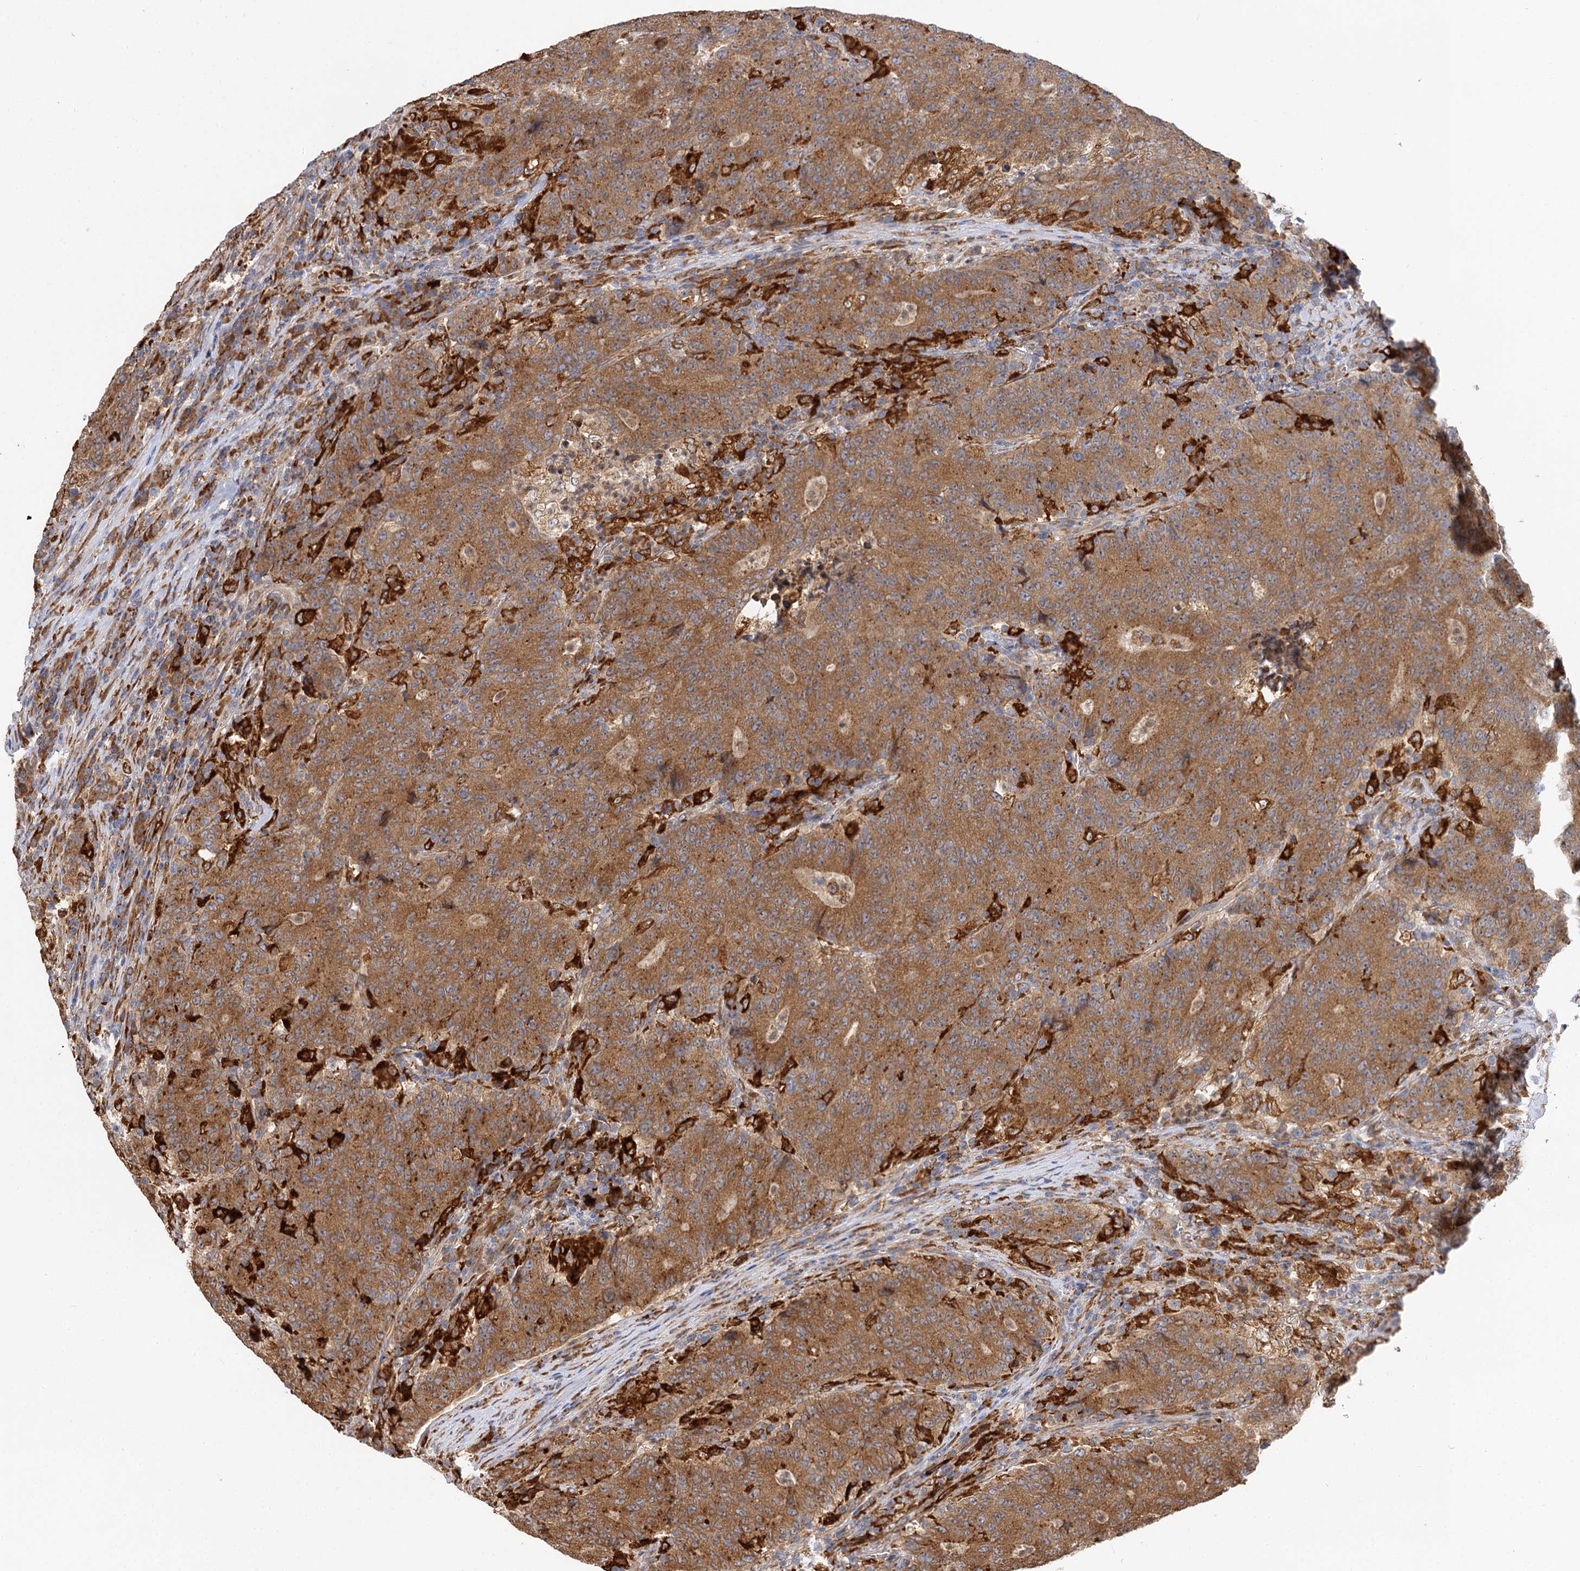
{"staining": {"intensity": "moderate", "quantity": ">75%", "location": "cytoplasmic/membranous"}, "tissue": "colorectal cancer", "cell_type": "Tumor cells", "image_type": "cancer", "snomed": [{"axis": "morphology", "description": "Adenocarcinoma, NOS"}, {"axis": "topography", "description": "Colon"}], "caption": "Protein staining exhibits moderate cytoplasmic/membranous positivity in about >75% of tumor cells in adenocarcinoma (colorectal).", "gene": "PPIP5K2", "patient": {"sex": "female", "age": 75}}